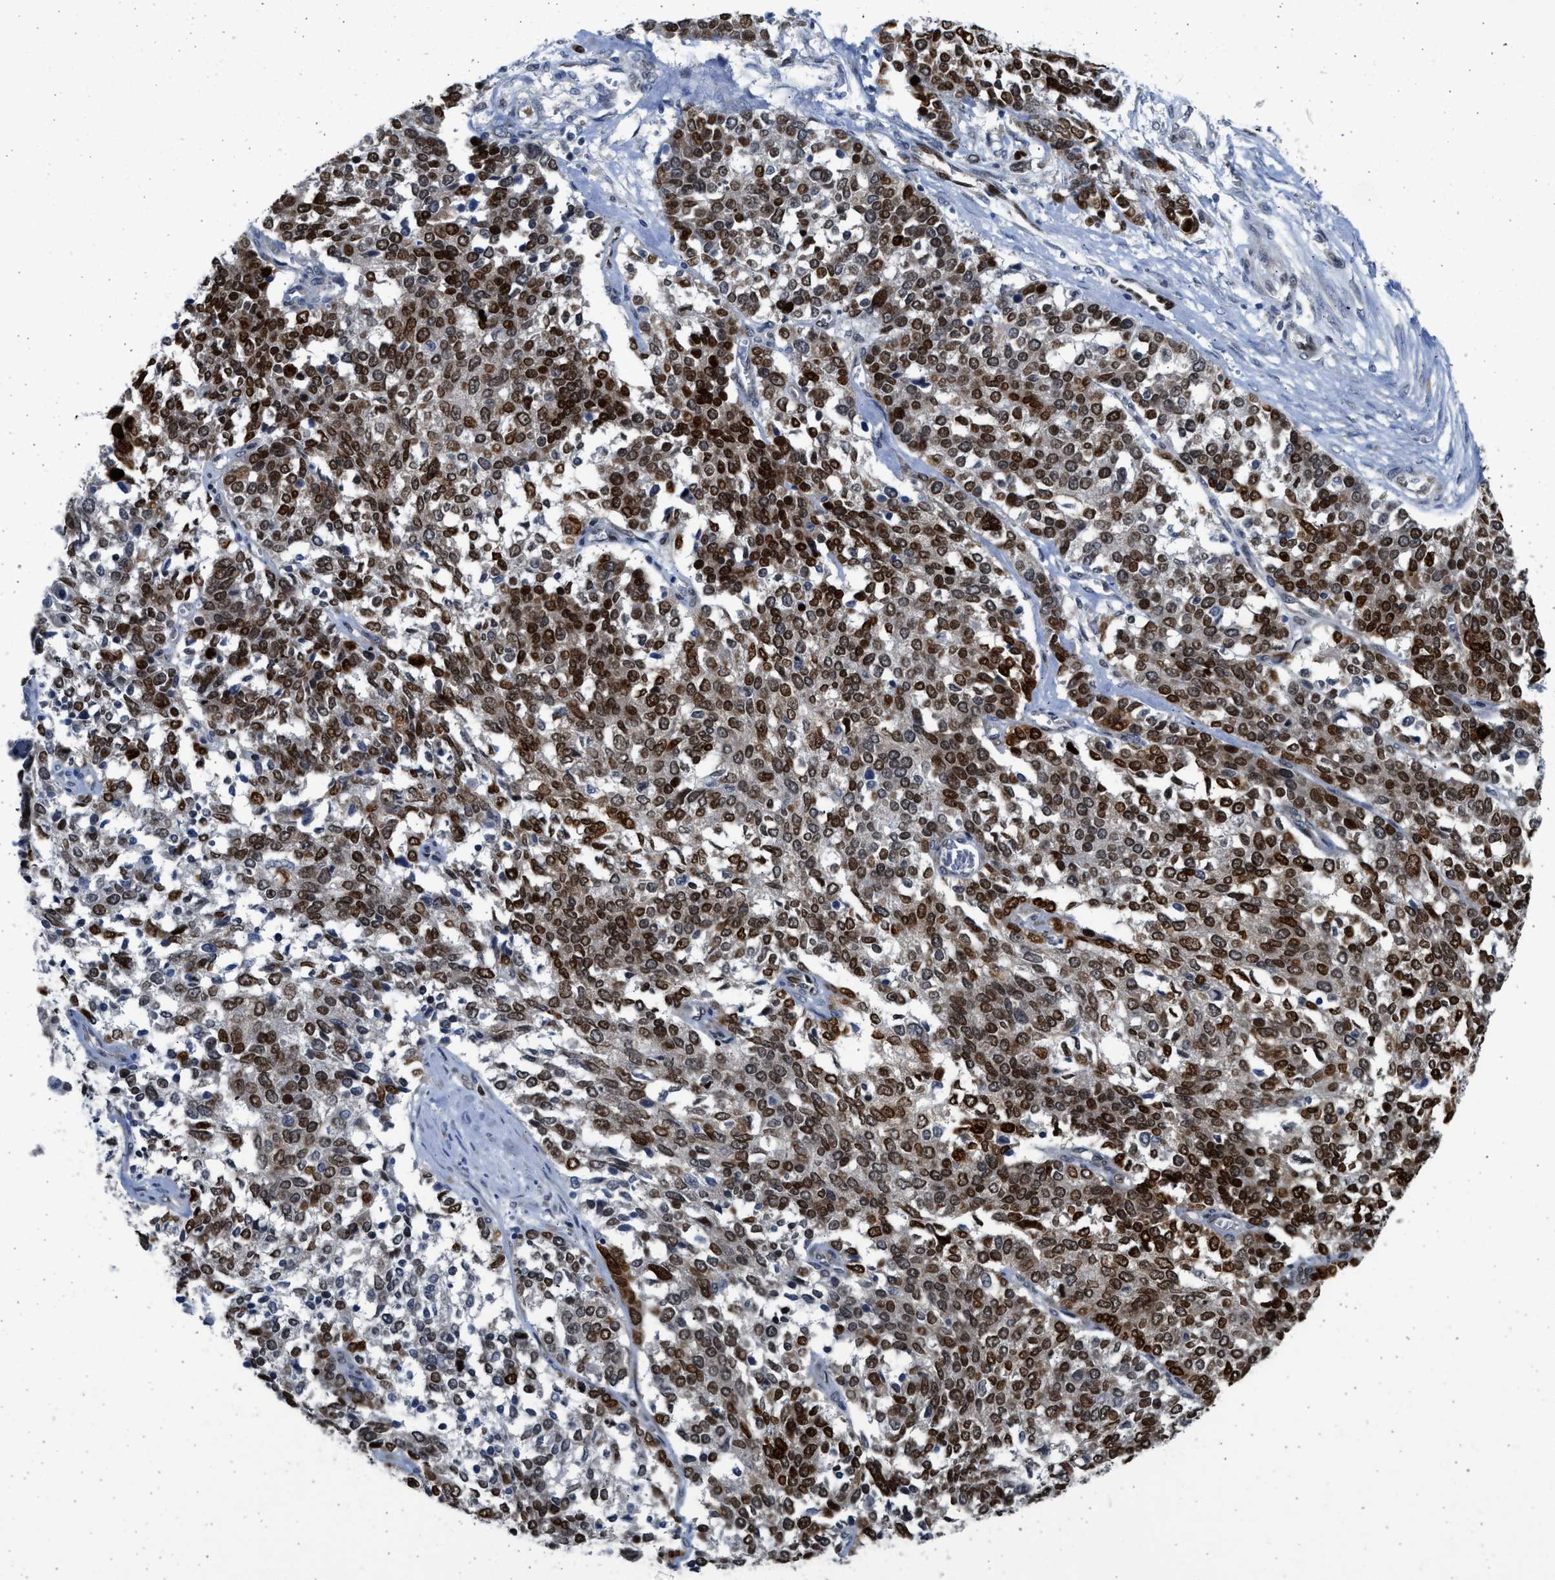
{"staining": {"intensity": "strong", "quantity": ">75%", "location": "nuclear"}, "tissue": "ovarian cancer", "cell_type": "Tumor cells", "image_type": "cancer", "snomed": [{"axis": "morphology", "description": "Cystadenocarcinoma, serous, NOS"}, {"axis": "topography", "description": "Ovary"}], "caption": "Protein analysis of serous cystadenocarcinoma (ovarian) tissue displays strong nuclear expression in approximately >75% of tumor cells.", "gene": "HMGN3", "patient": {"sex": "female", "age": 44}}